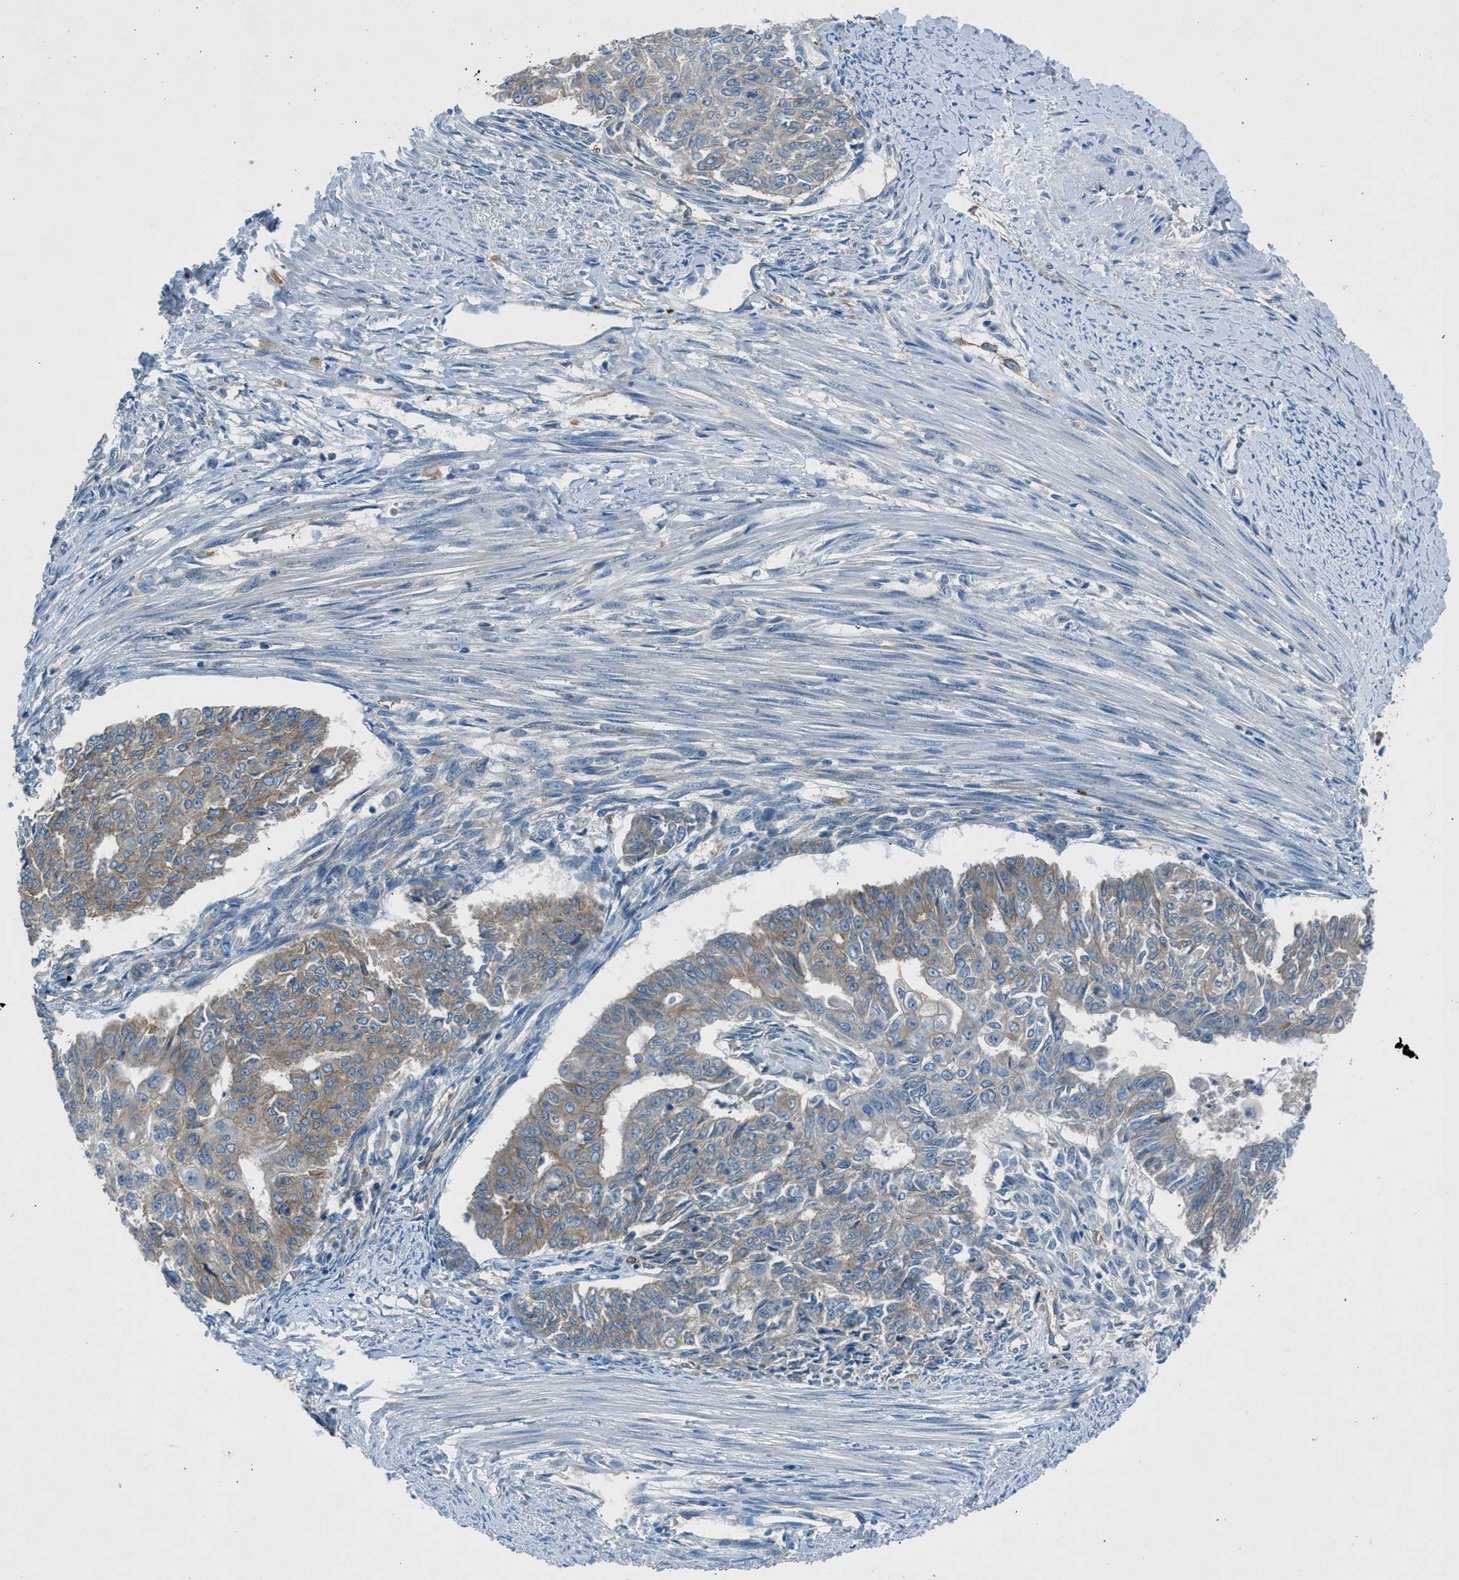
{"staining": {"intensity": "weak", "quantity": "<25%", "location": "cytoplasmic/membranous"}, "tissue": "endometrial cancer", "cell_type": "Tumor cells", "image_type": "cancer", "snomed": [{"axis": "morphology", "description": "Adenocarcinoma, NOS"}, {"axis": "topography", "description": "Endometrium"}], "caption": "Tumor cells are negative for brown protein staining in endometrial adenocarcinoma. The staining was performed using DAB to visualize the protein expression in brown, while the nuclei were stained in blue with hematoxylin (Magnification: 20x).", "gene": "BMP1", "patient": {"sex": "female", "age": 32}}